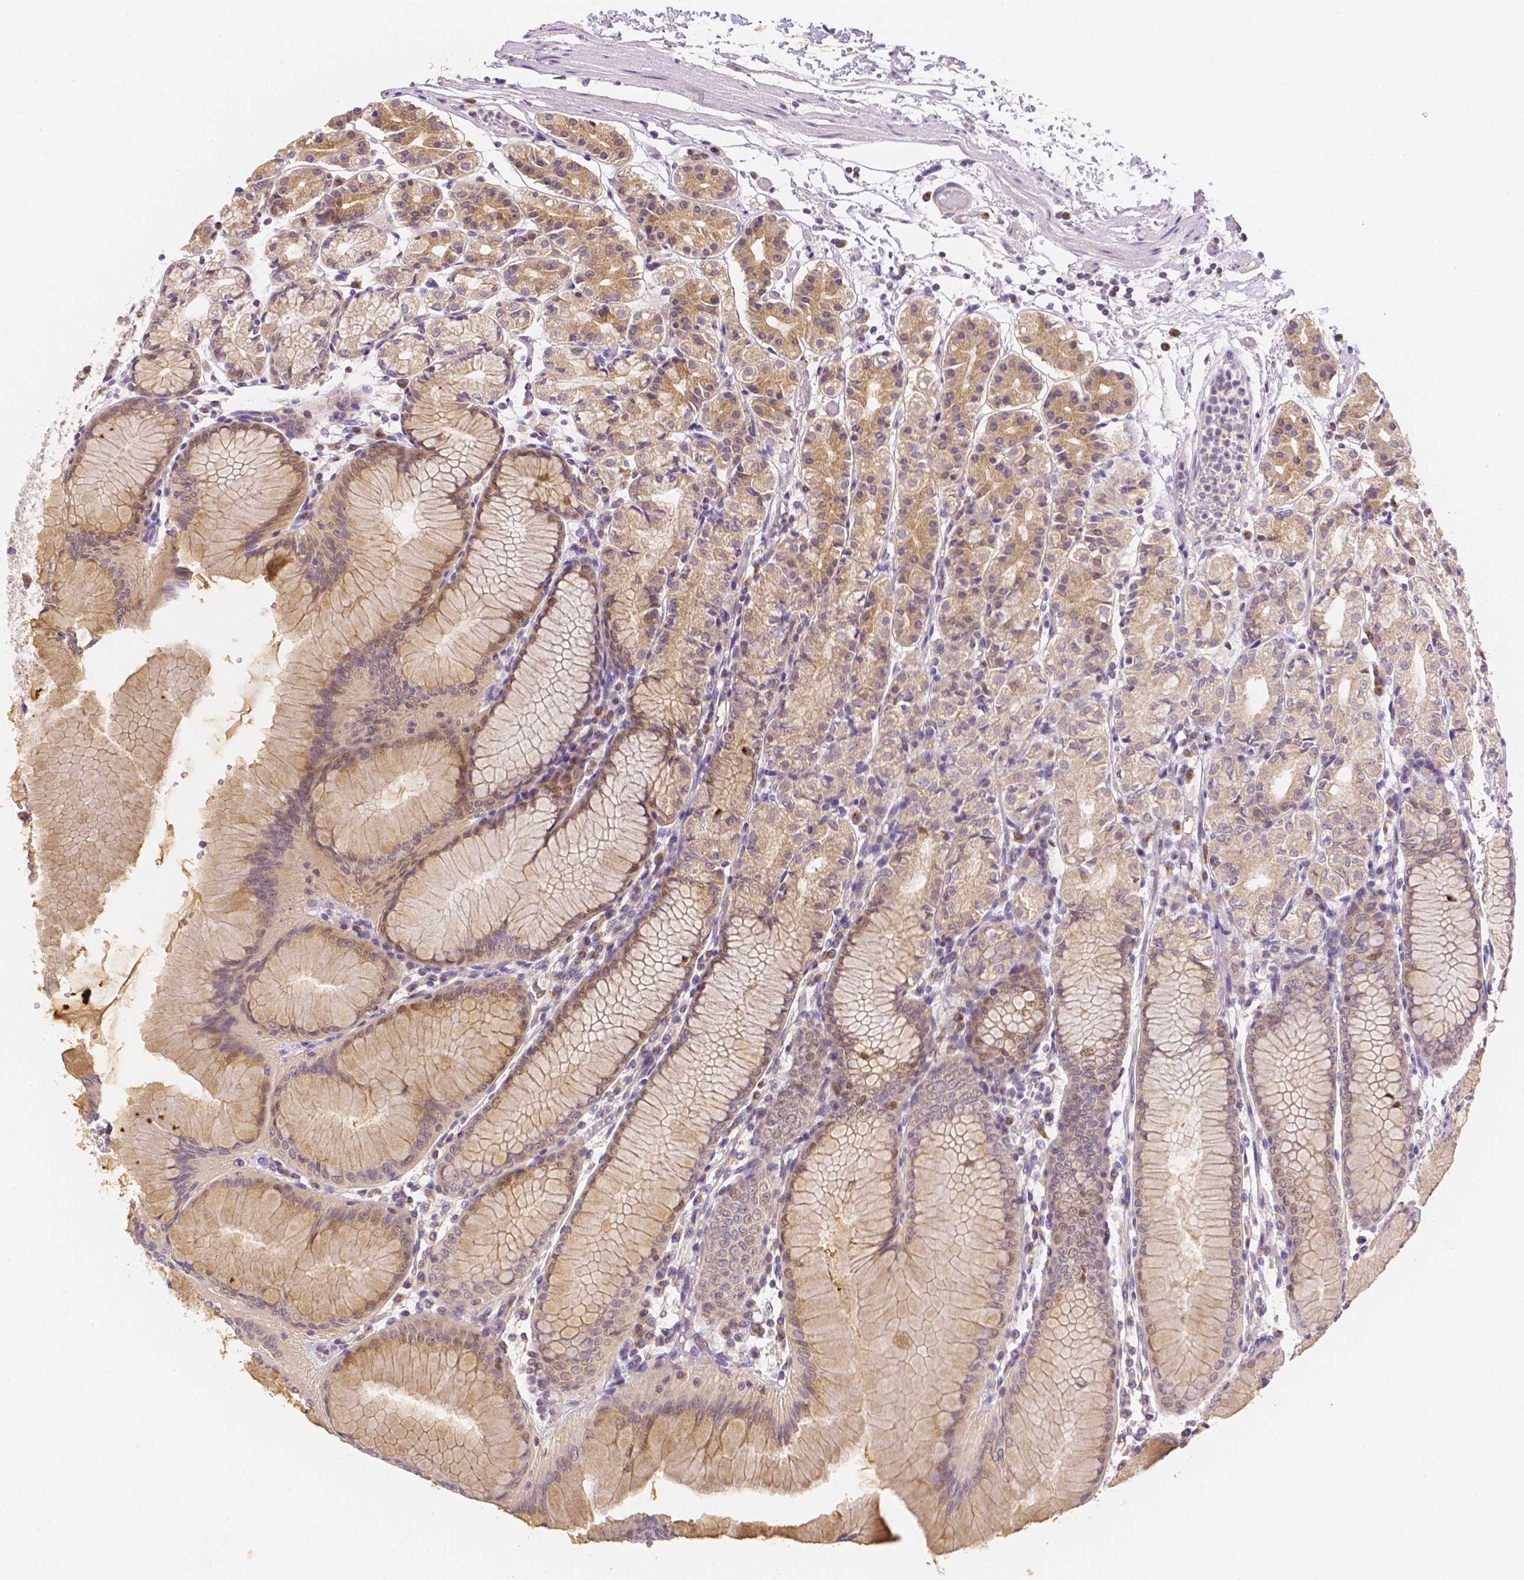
{"staining": {"intensity": "weak", "quantity": "25%-75%", "location": "cytoplasmic/membranous"}, "tissue": "stomach", "cell_type": "Glandular cells", "image_type": "normal", "snomed": [{"axis": "morphology", "description": "Normal tissue, NOS"}, {"axis": "topography", "description": "Stomach"}], "caption": "Immunohistochemistry (IHC) staining of normal stomach, which reveals low levels of weak cytoplasmic/membranous staining in about 25%-75% of glandular cells indicating weak cytoplasmic/membranous protein staining. The staining was performed using DAB (brown) for protein detection and nuclei were counterstained in hematoxylin (blue).", "gene": "C10orf67", "patient": {"sex": "female", "age": 57}}